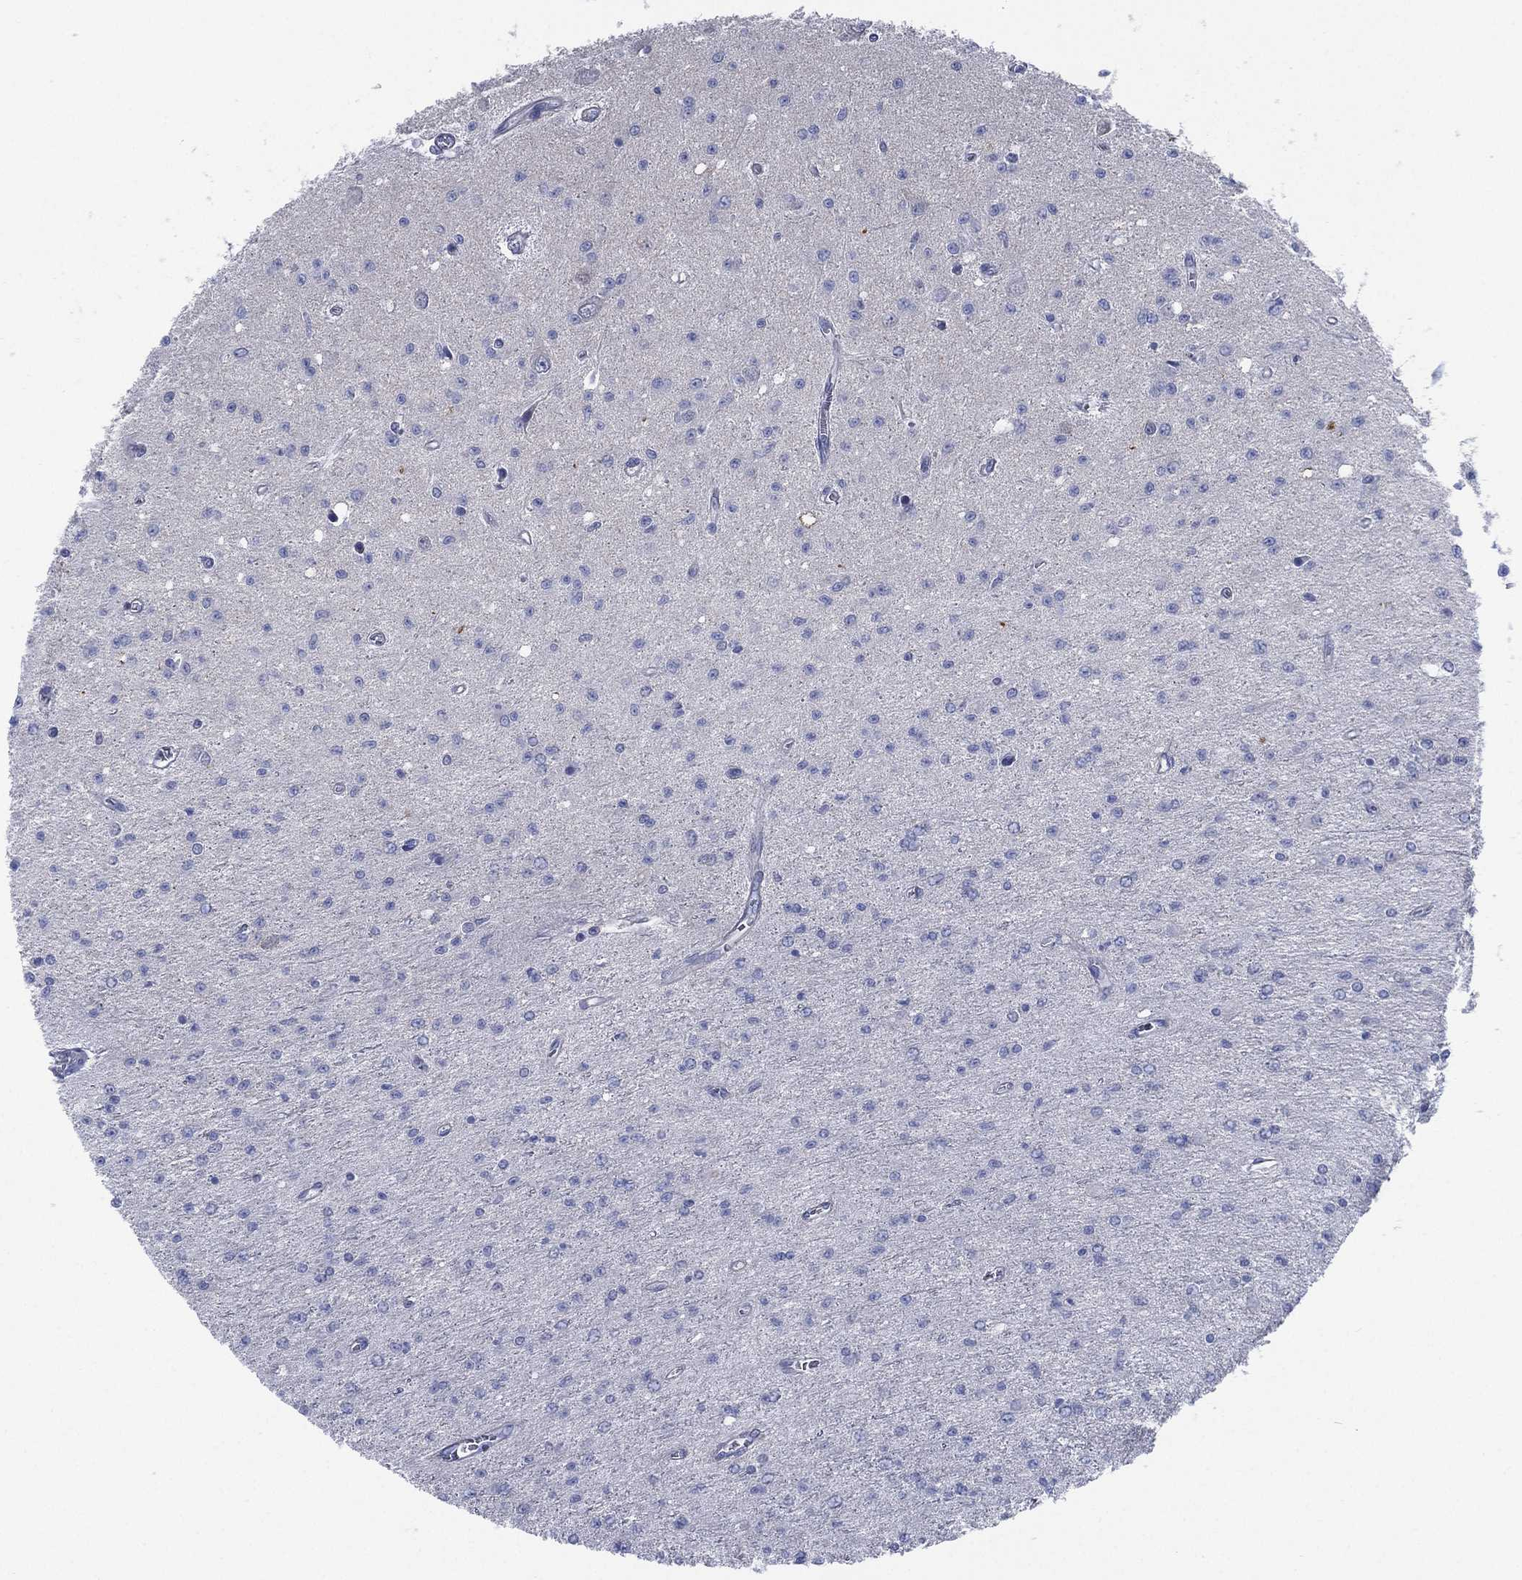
{"staining": {"intensity": "negative", "quantity": "none", "location": "none"}, "tissue": "glioma", "cell_type": "Tumor cells", "image_type": "cancer", "snomed": [{"axis": "morphology", "description": "Glioma, malignant, Low grade"}, {"axis": "topography", "description": "Brain"}], "caption": "High power microscopy image of an immunohistochemistry (IHC) micrograph of malignant glioma (low-grade), revealing no significant expression in tumor cells.", "gene": "C5orf46", "patient": {"sex": "female", "age": 45}}